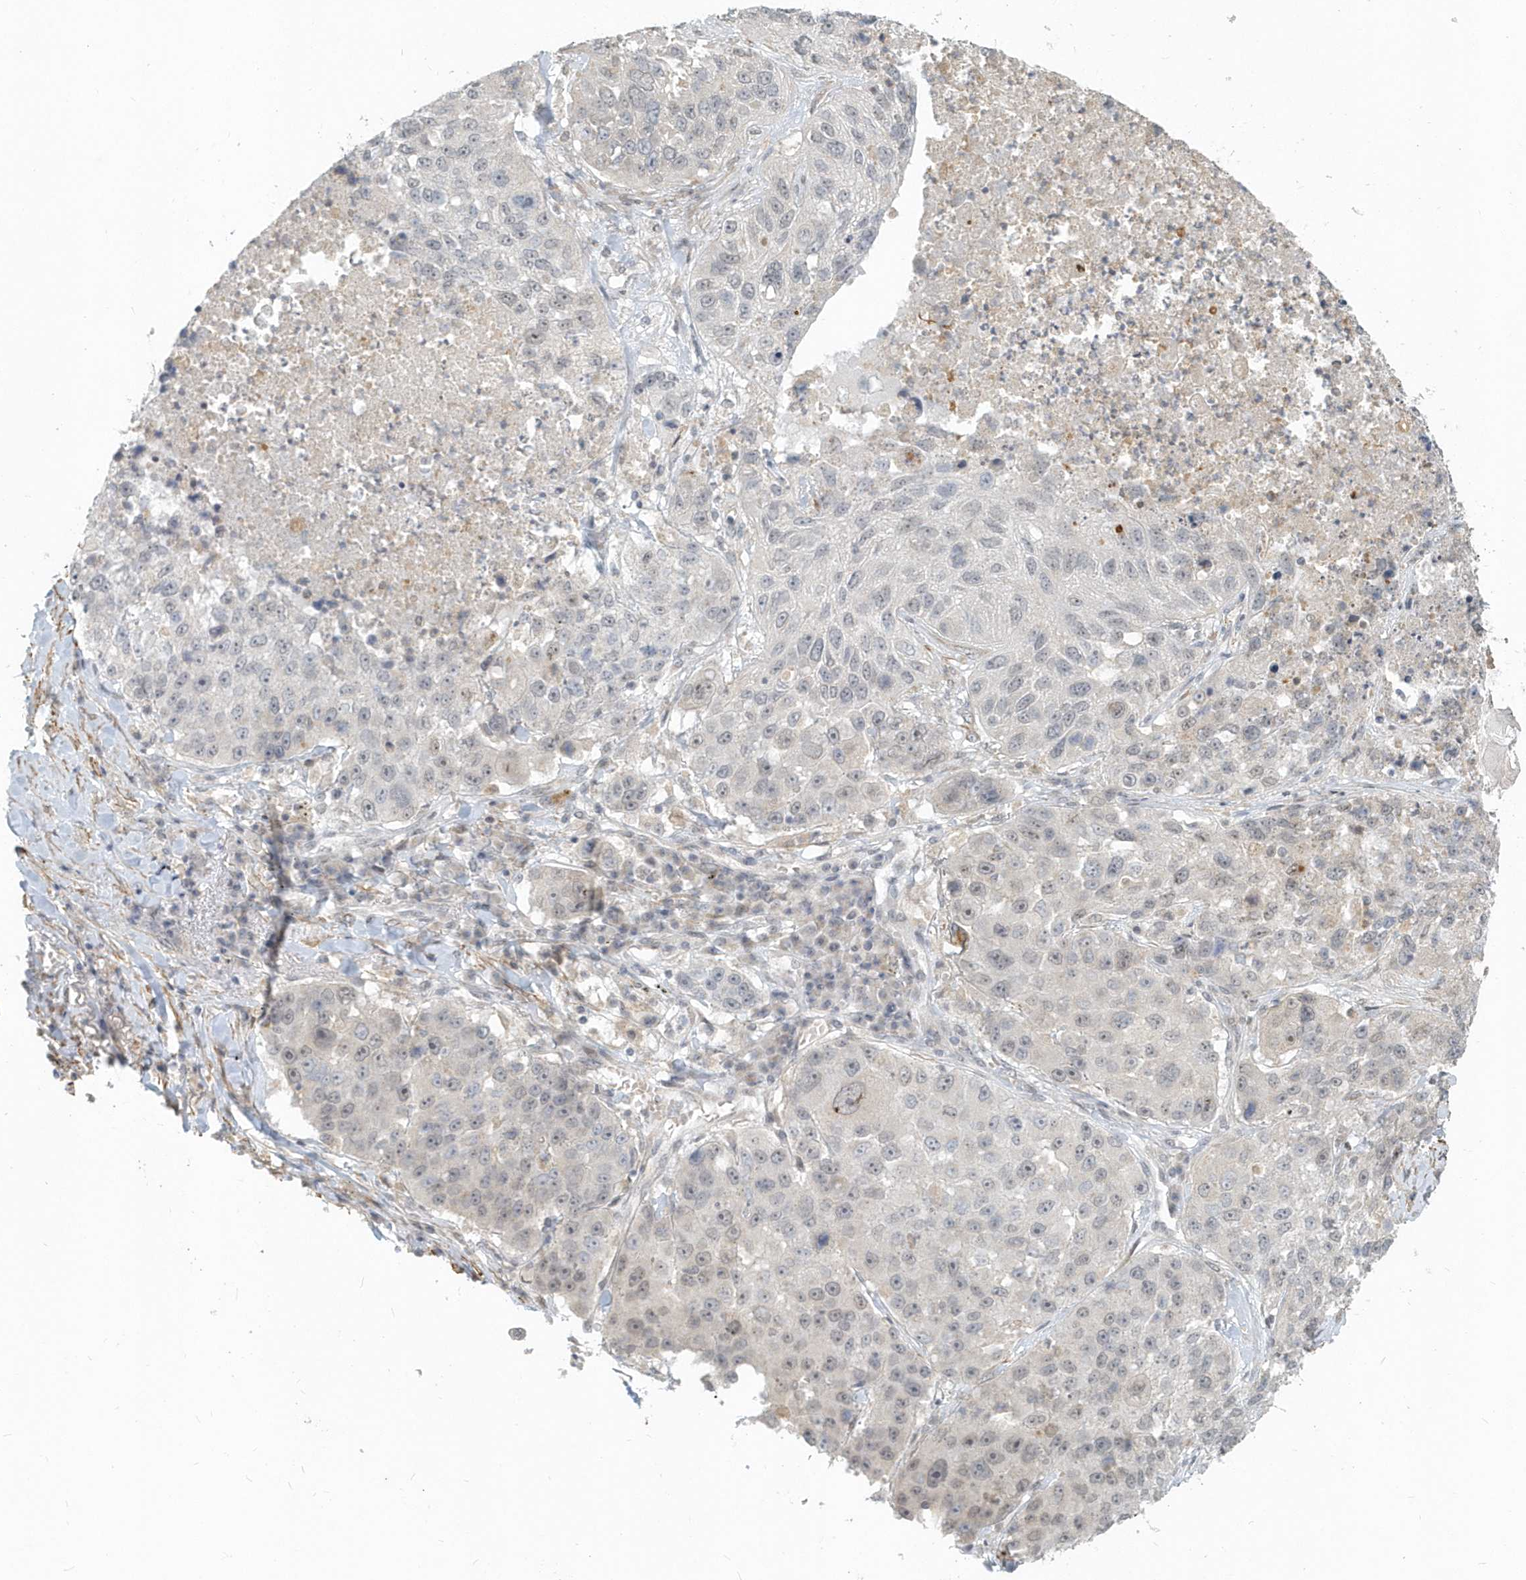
{"staining": {"intensity": "negative", "quantity": "none", "location": "none"}, "tissue": "lung cancer", "cell_type": "Tumor cells", "image_type": "cancer", "snomed": [{"axis": "morphology", "description": "Squamous cell carcinoma, NOS"}, {"axis": "topography", "description": "Lung"}], "caption": "IHC of squamous cell carcinoma (lung) shows no positivity in tumor cells. Nuclei are stained in blue.", "gene": "NAPB", "patient": {"sex": "male", "age": 61}}